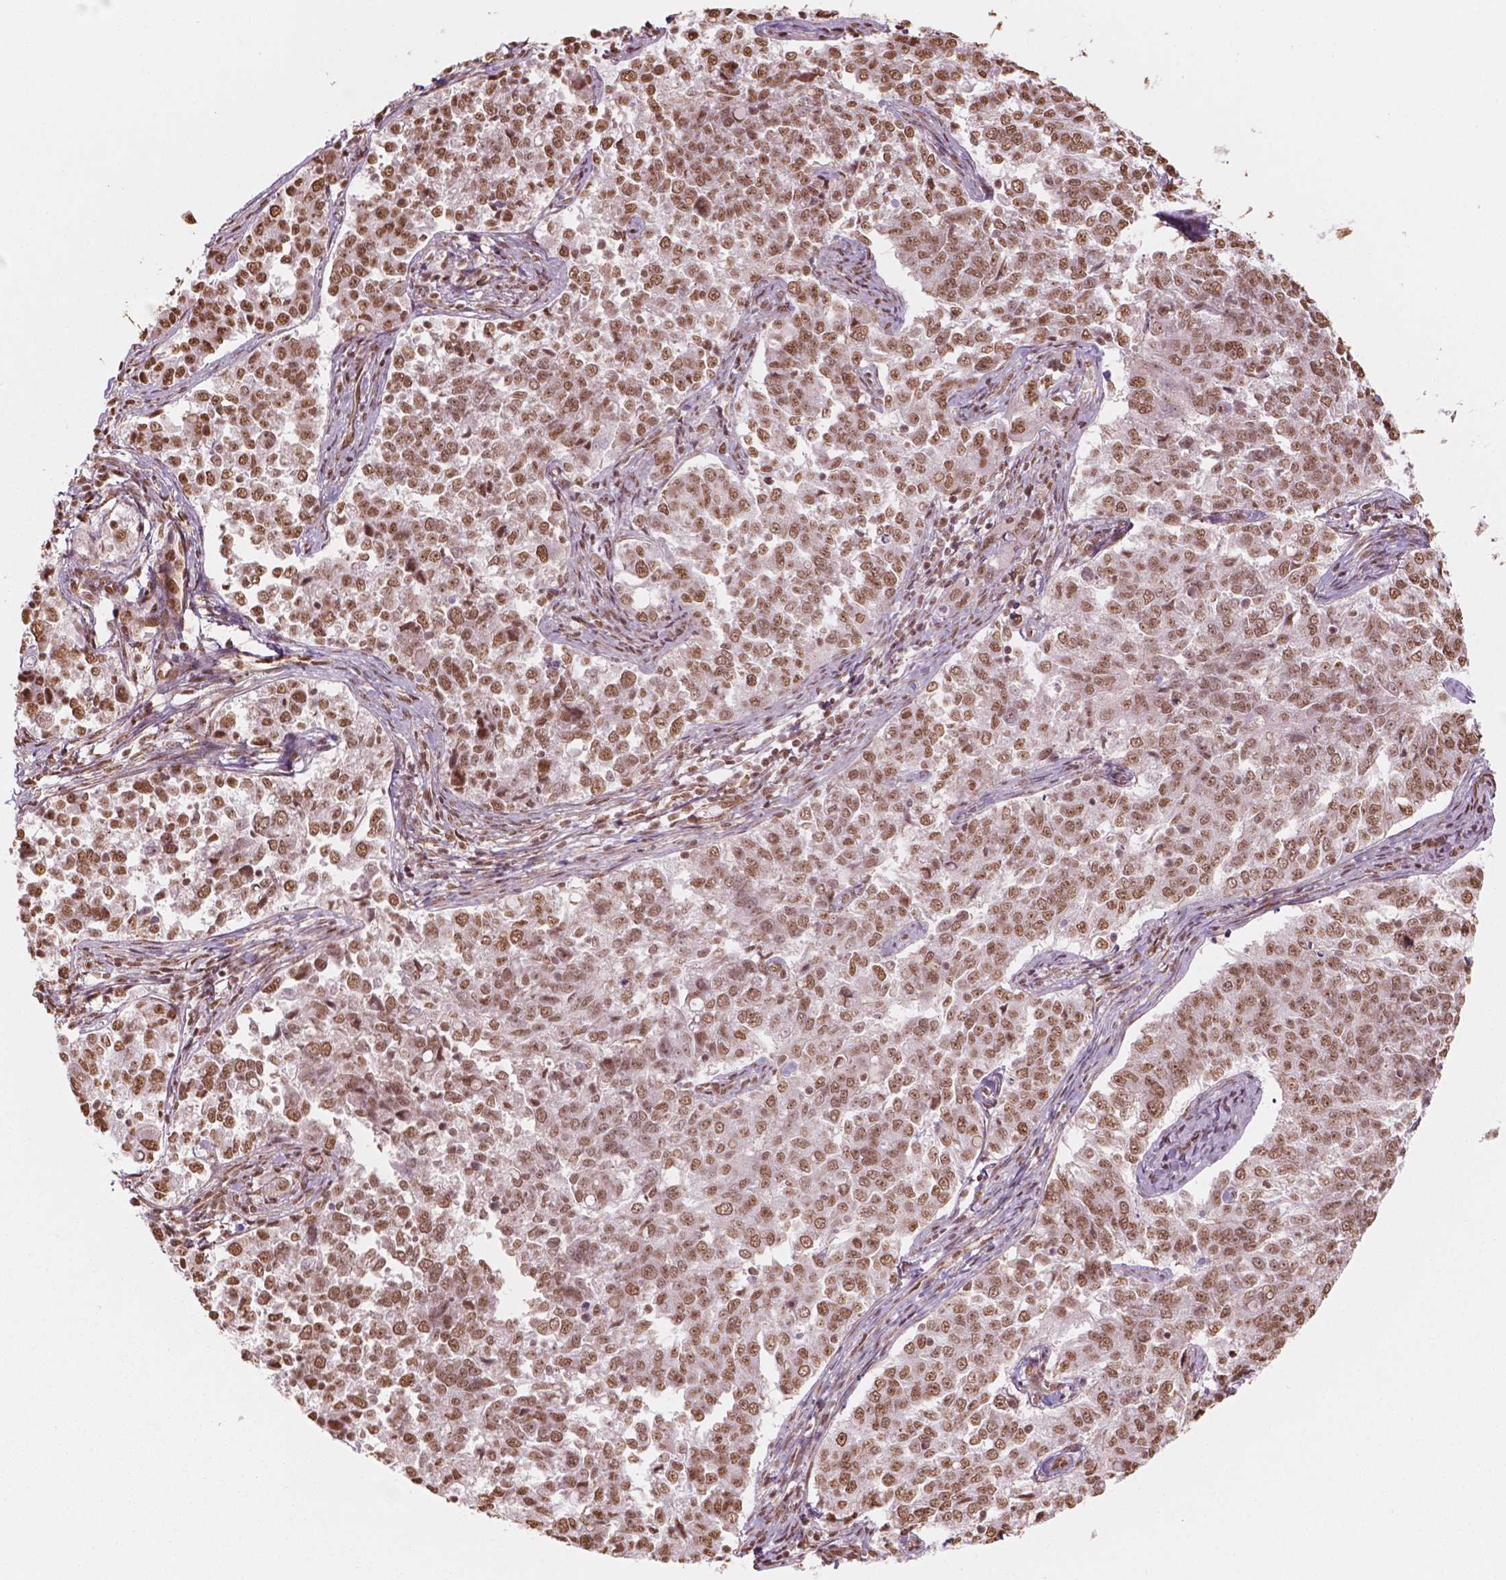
{"staining": {"intensity": "moderate", "quantity": ">75%", "location": "nuclear"}, "tissue": "endometrial cancer", "cell_type": "Tumor cells", "image_type": "cancer", "snomed": [{"axis": "morphology", "description": "Adenocarcinoma, NOS"}, {"axis": "topography", "description": "Endometrium"}], "caption": "Endometrial adenocarcinoma tissue shows moderate nuclear staining in approximately >75% of tumor cells", "gene": "GTF3C5", "patient": {"sex": "female", "age": 43}}